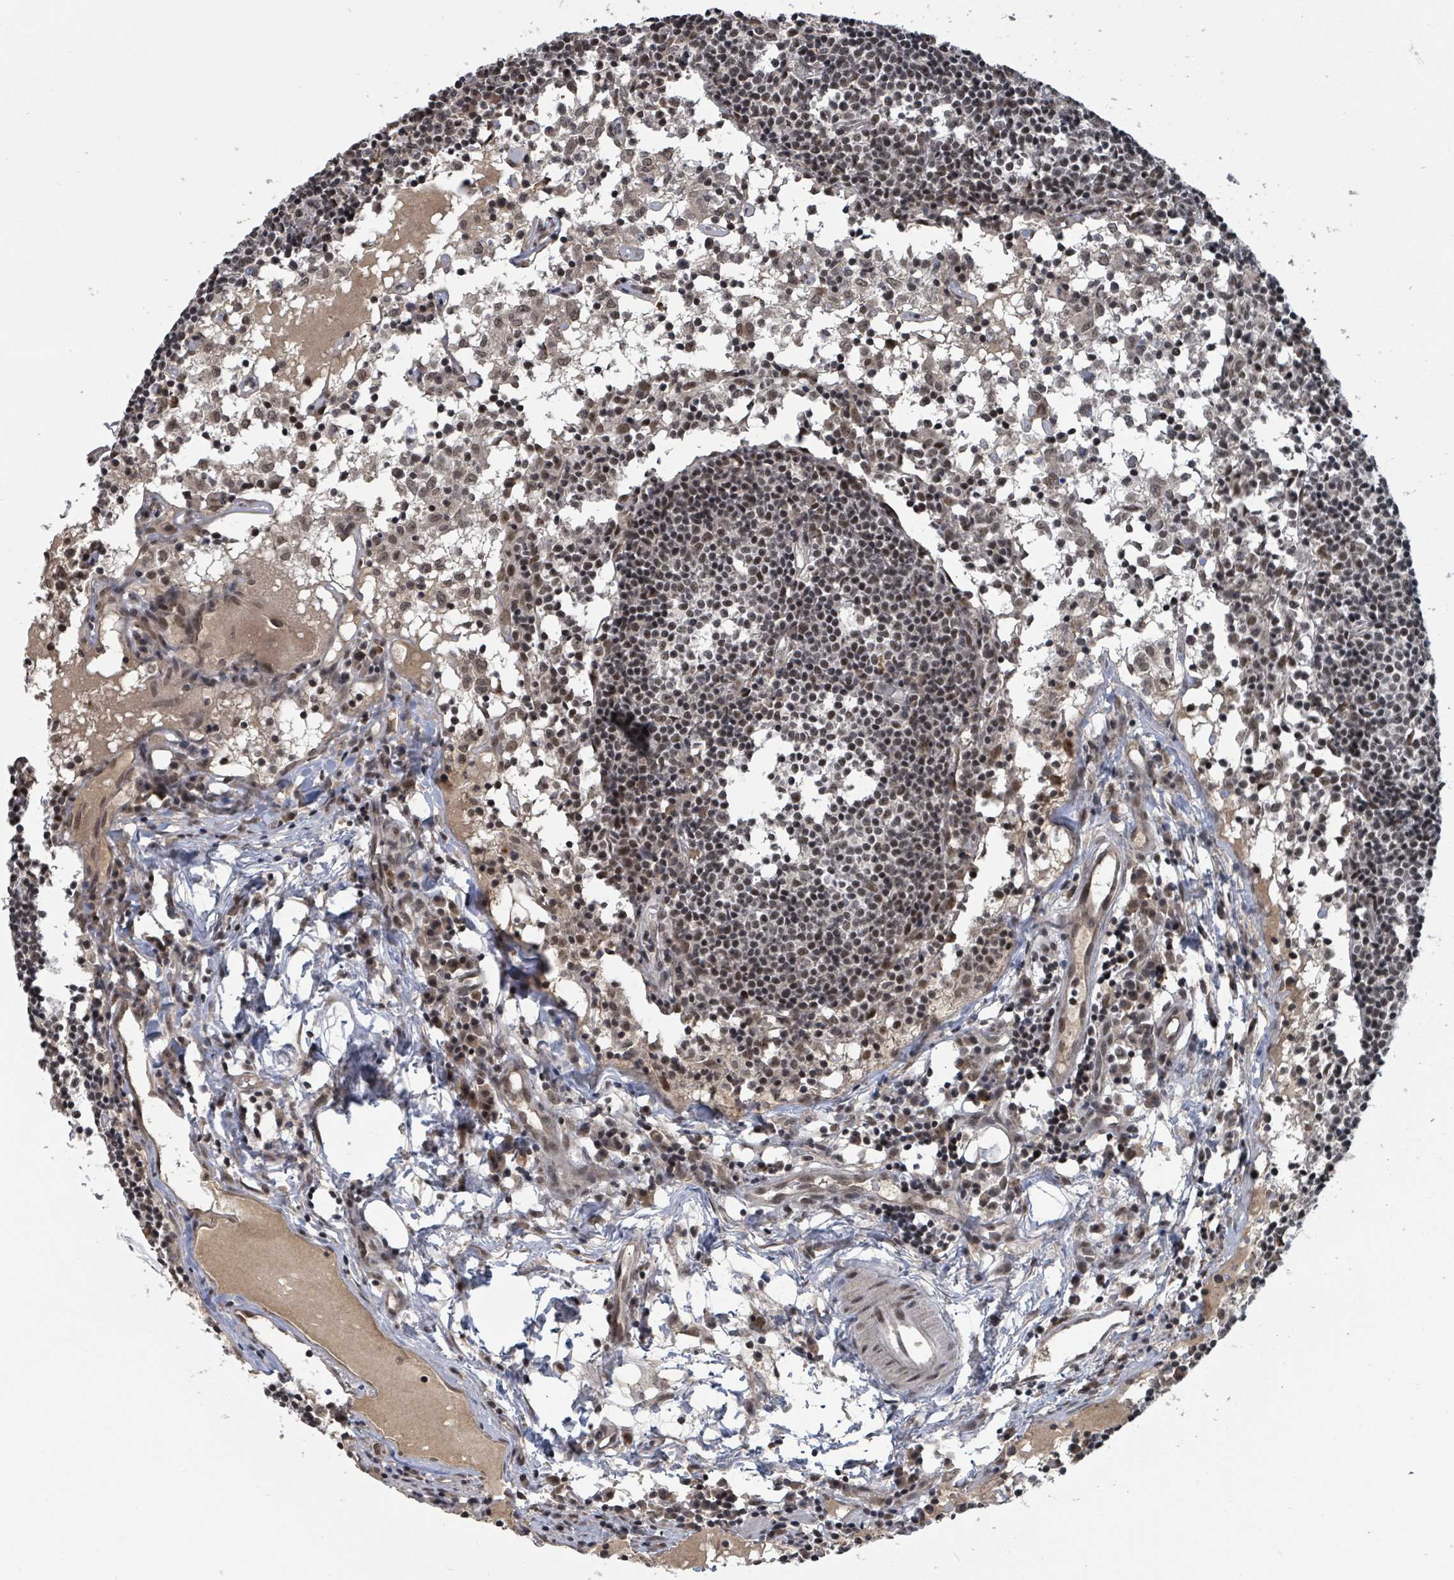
{"staining": {"intensity": "moderate", "quantity": "25%-75%", "location": "nuclear"}, "tissue": "lymph node", "cell_type": "Non-germinal center cells", "image_type": "normal", "snomed": [{"axis": "morphology", "description": "Normal tissue, NOS"}, {"axis": "topography", "description": "Lymph node"}], "caption": "Non-germinal center cells exhibit medium levels of moderate nuclear expression in about 25%-75% of cells in benign lymph node.", "gene": "ZBTB14", "patient": {"sex": "female", "age": 55}}